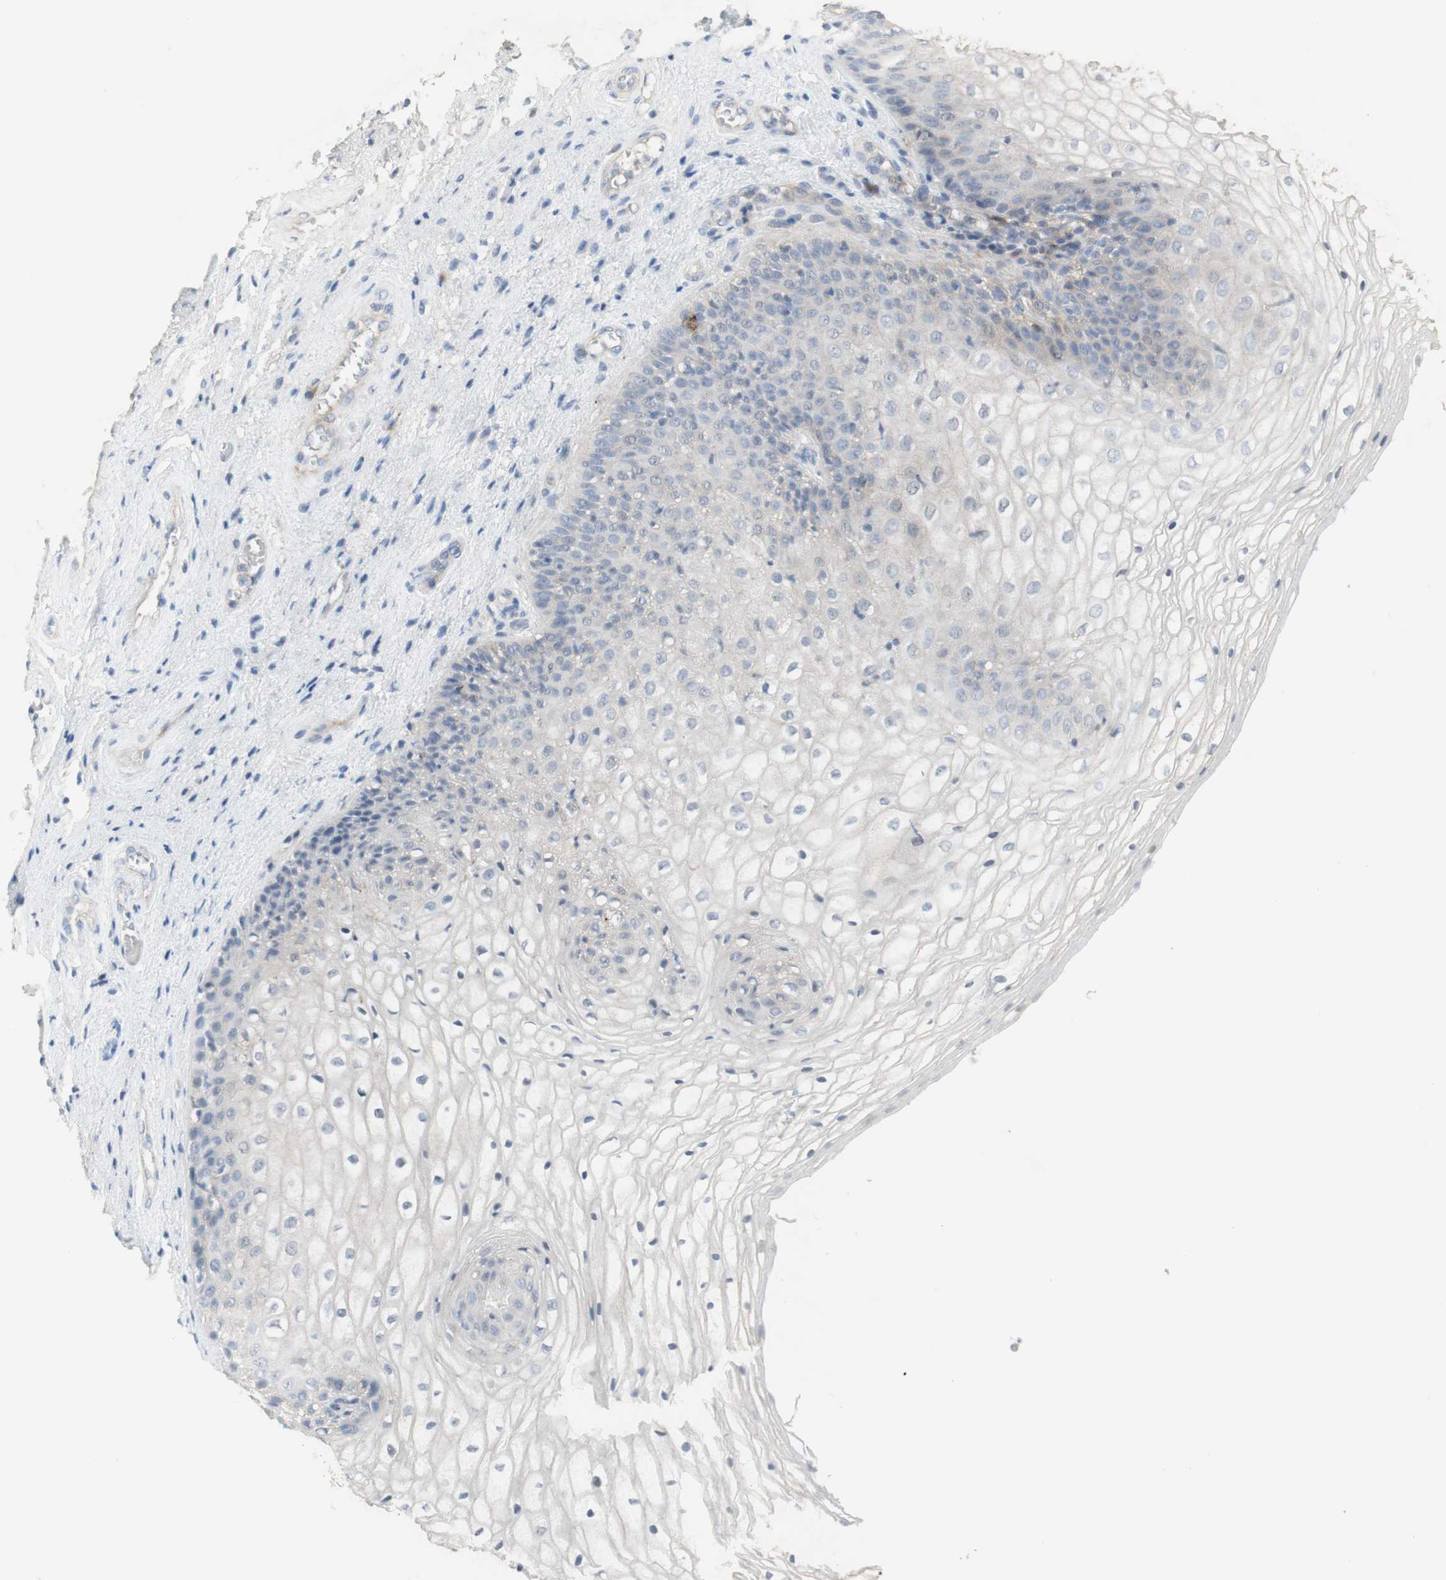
{"staining": {"intensity": "negative", "quantity": "none", "location": "none"}, "tissue": "vagina", "cell_type": "Squamous epithelial cells", "image_type": "normal", "snomed": [{"axis": "morphology", "description": "Normal tissue, NOS"}, {"axis": "topography", "description": "Vagina"}], "caption": "There is no significant positivity in squamous epithelial cells of vagina. (DAB immunohistochemistry (IHC) visualized using brightfield microscopy, high magnification).", "gene": "MANEA", "patient": {"sex": "female", "age": 34}}